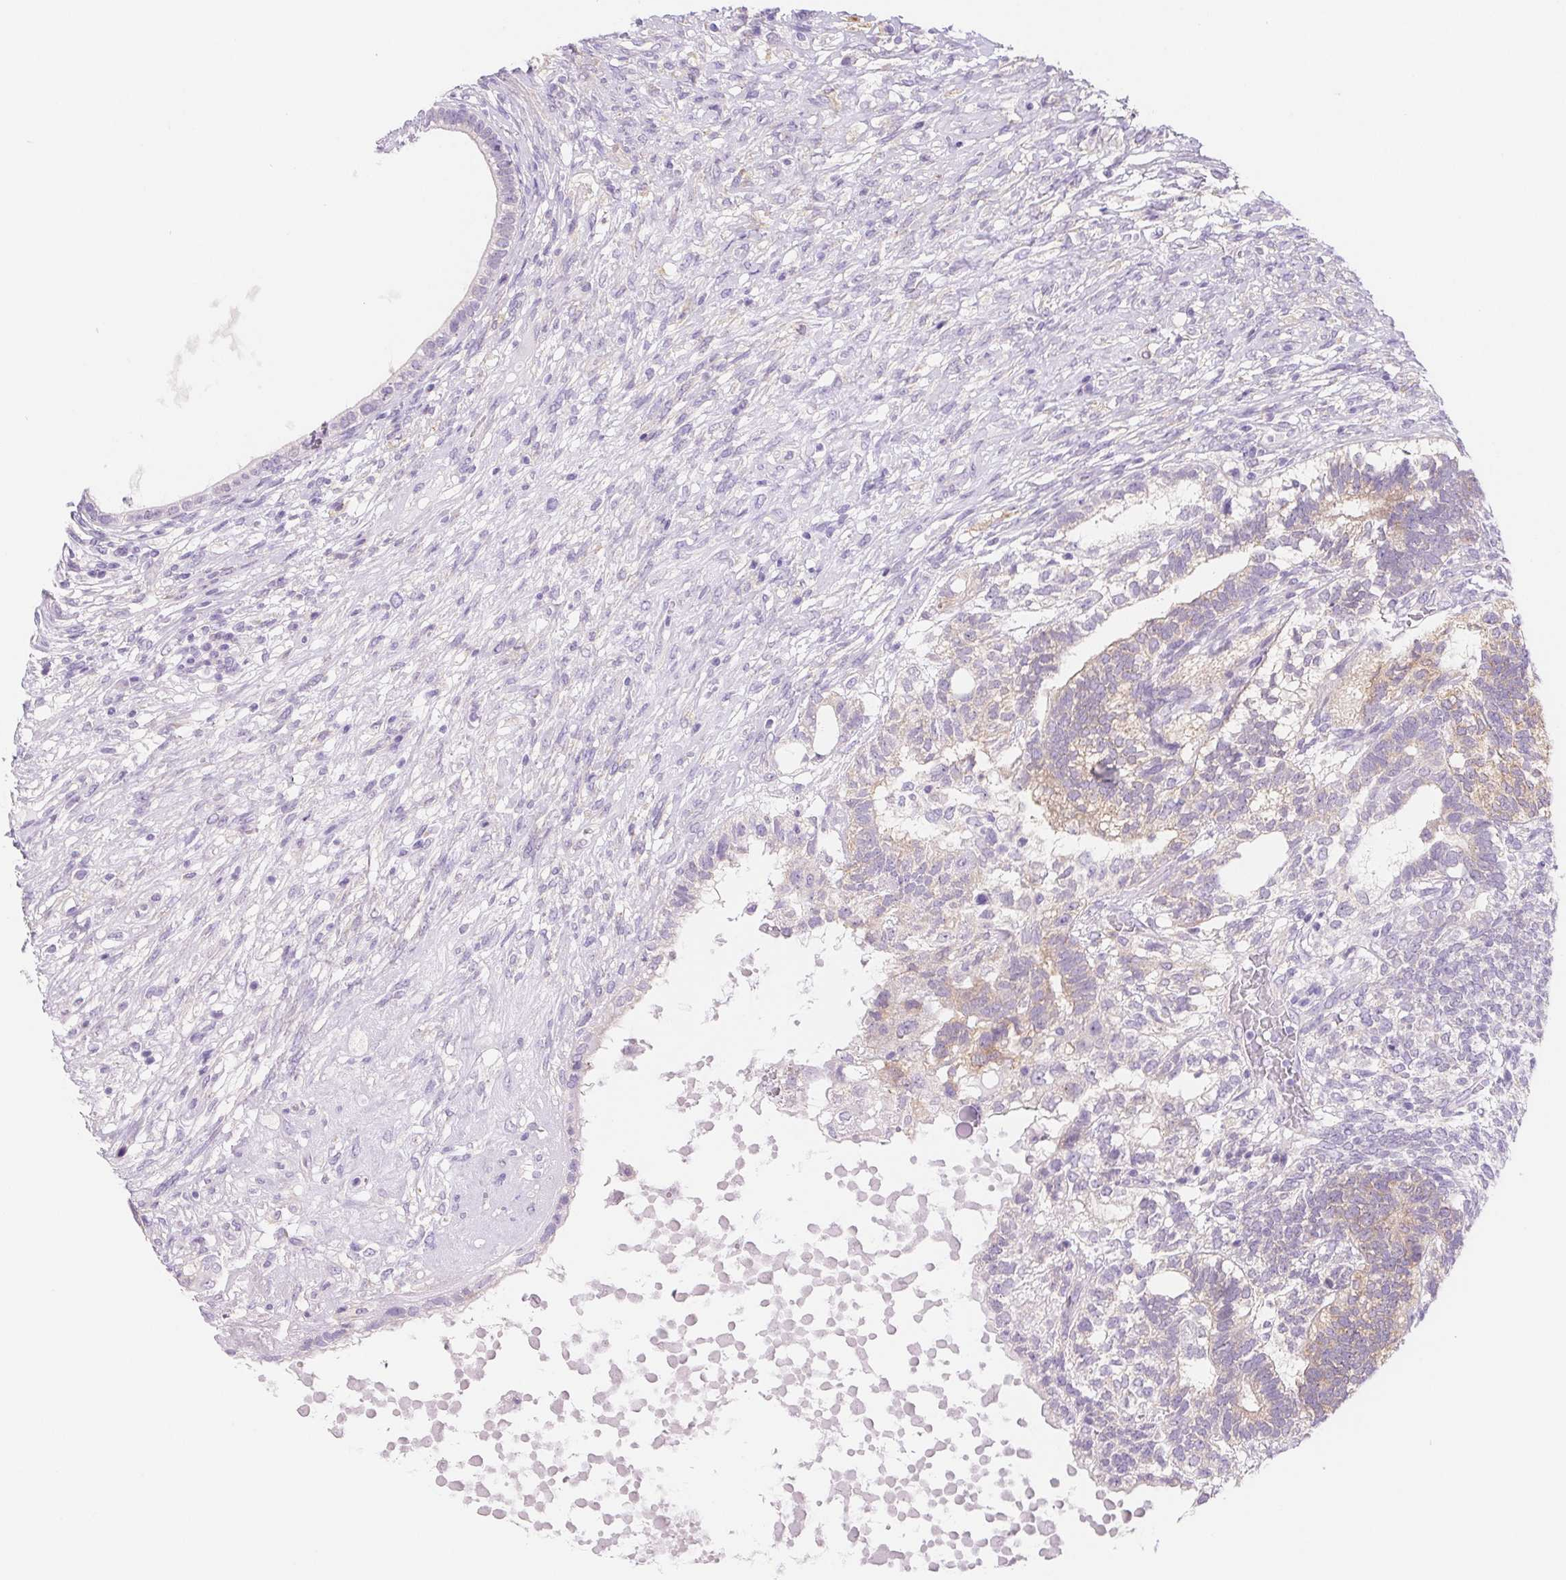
{"staining": {"intensity": "weak", "quantity": "<25%", "location": "cytoplasmic/membranous"}, "tissue": "testis cancer", "cell_type": "Tumor cells", "image_type": "cancer", "snomed": [{"axis": "morphology", "description": "Seminoma, NOS"}, {"axis": "morphology", "description": "Carcinoma, Embryonal, NOS"}, {"axis": "topography", "description": "Testis"}], "caption": "Protein analysis of testis cancer exhibits no significant positivity in tumor cells.", "gene": "DYNC2LI1", "patient": {"sex": "male", "age": 41}}